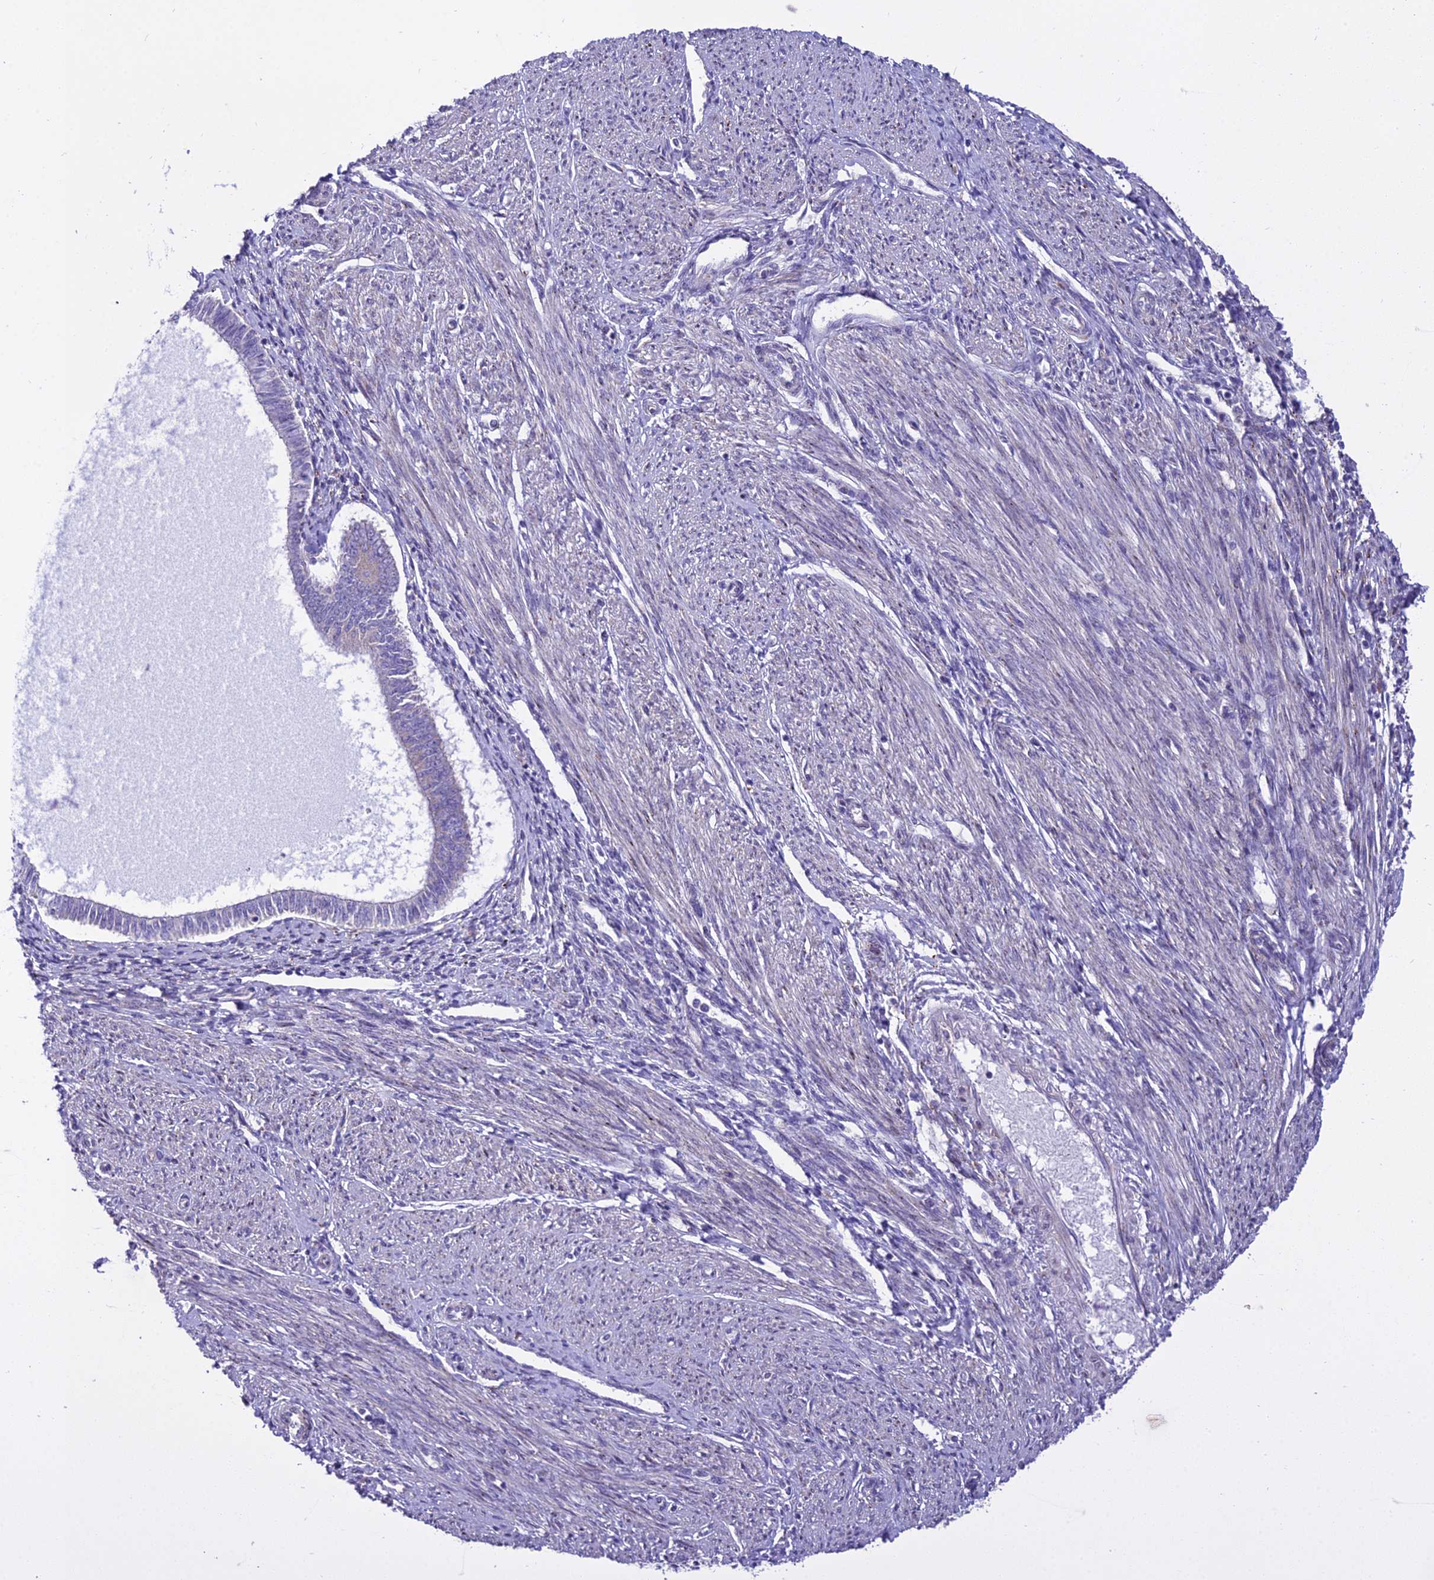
{"staining": {"intensity": "weak", "quantity": "<25%", "location": "cytoplasmic/membranous"}, "tissue": "endometrial cancer", "cell_type": "Tumor cells", "image_type": "cancer", "snomed": [{"axis": "morphology", "description": "Adenocarcinoma, NOS"}, {"axis": "topography", "description": "Endometrium"}], "caption": "This is an immunohistochemistry (IHC) histopathology image of human adenocarcinoma (endometrial). There is no expression in tumor cells.", "gene": "NEURL2", "patient": {"sex": "female", "age": 58}}